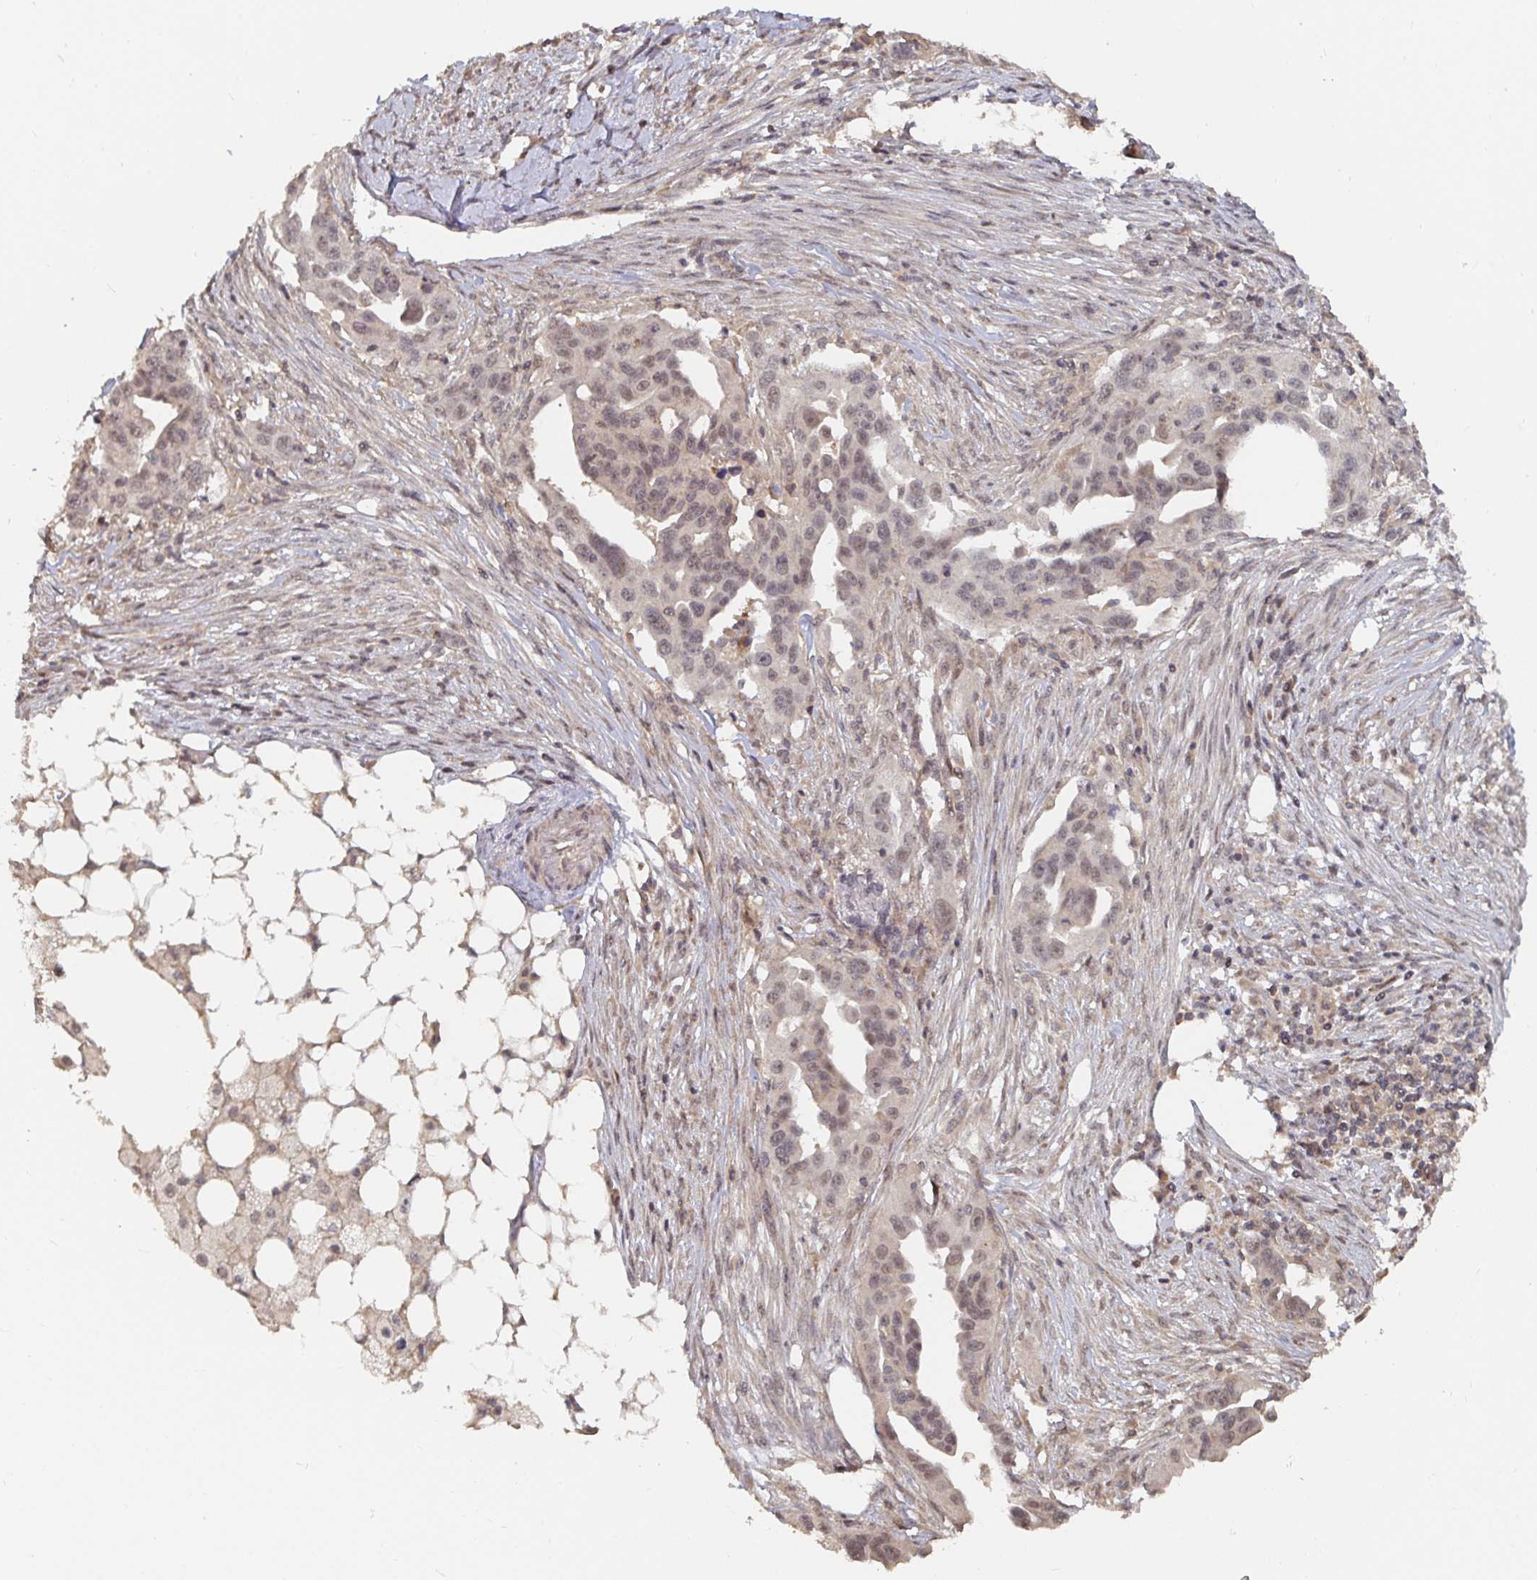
{"staining": {"intensity": "weak", "quantity": "25%-75%", "location": "nuclear"}, "tissue": "ovarian cancer", "cell_type": "Tumor cells", "image_type": "cancer", "snomed": [{"axis": "morphology", "description": "Carcinoma, endometroid"}, {"axis": "morphology", "description": "Cystadenocarcinoma, serous, NOS"}, {"axis": "topography", "description": "Ovary"}], "caption": "The image reveals a brown stain indicating the presence of a protein in the nuclear of tumor cells in serous cystadenocarcinoma (ovarian). The protein of interest is shown in brown color, while the nuclei are stained blue.", "gene": "LRP5", "patient": {"sex": "female", "age": 45}}